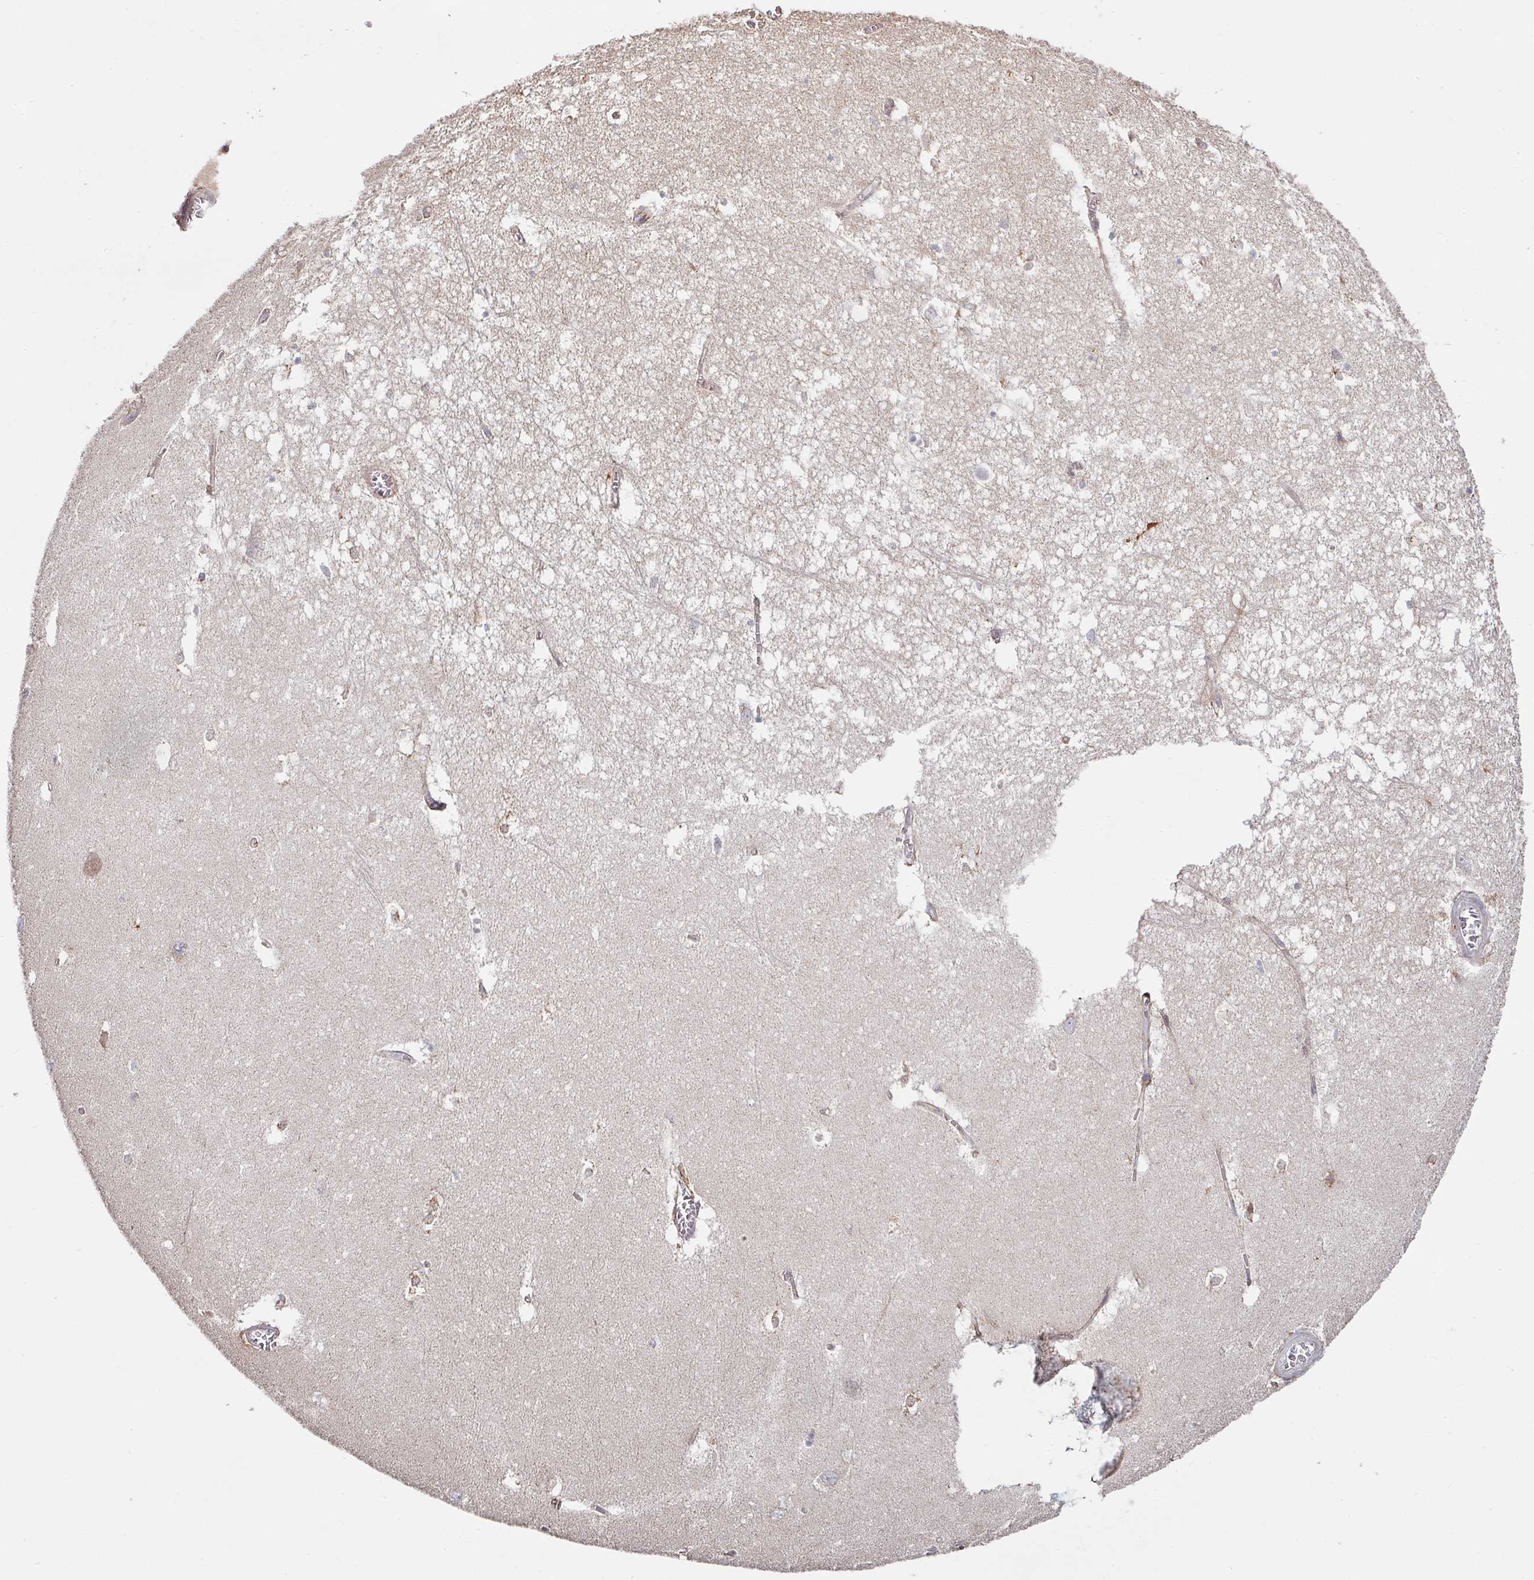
{"staining": {"intensity": "moderate", "quantity": "<25%", "location": "cytoplasmic/membranous"}, "tissue": "hippocampus", "cell_type": "Glial cells", "image_type": "normal", "snomed": [{"axis": "morphology", "description": "Normal tissue, NOS"}, {"axis": "topography", "description": "Hippocampus"}], "caption": "Moderate cytoplasmic/membranous protein expression is appreciated in about <25% of glial cells in hippocampus. The staining was performed using DAB (3,3'-diaminobenzidine), with brown indicating positive protein expression. Nuclei are stained blue with hematoxylin.", "gene": "ZNF268", "patient": {"sex": "female", "age": 64}}